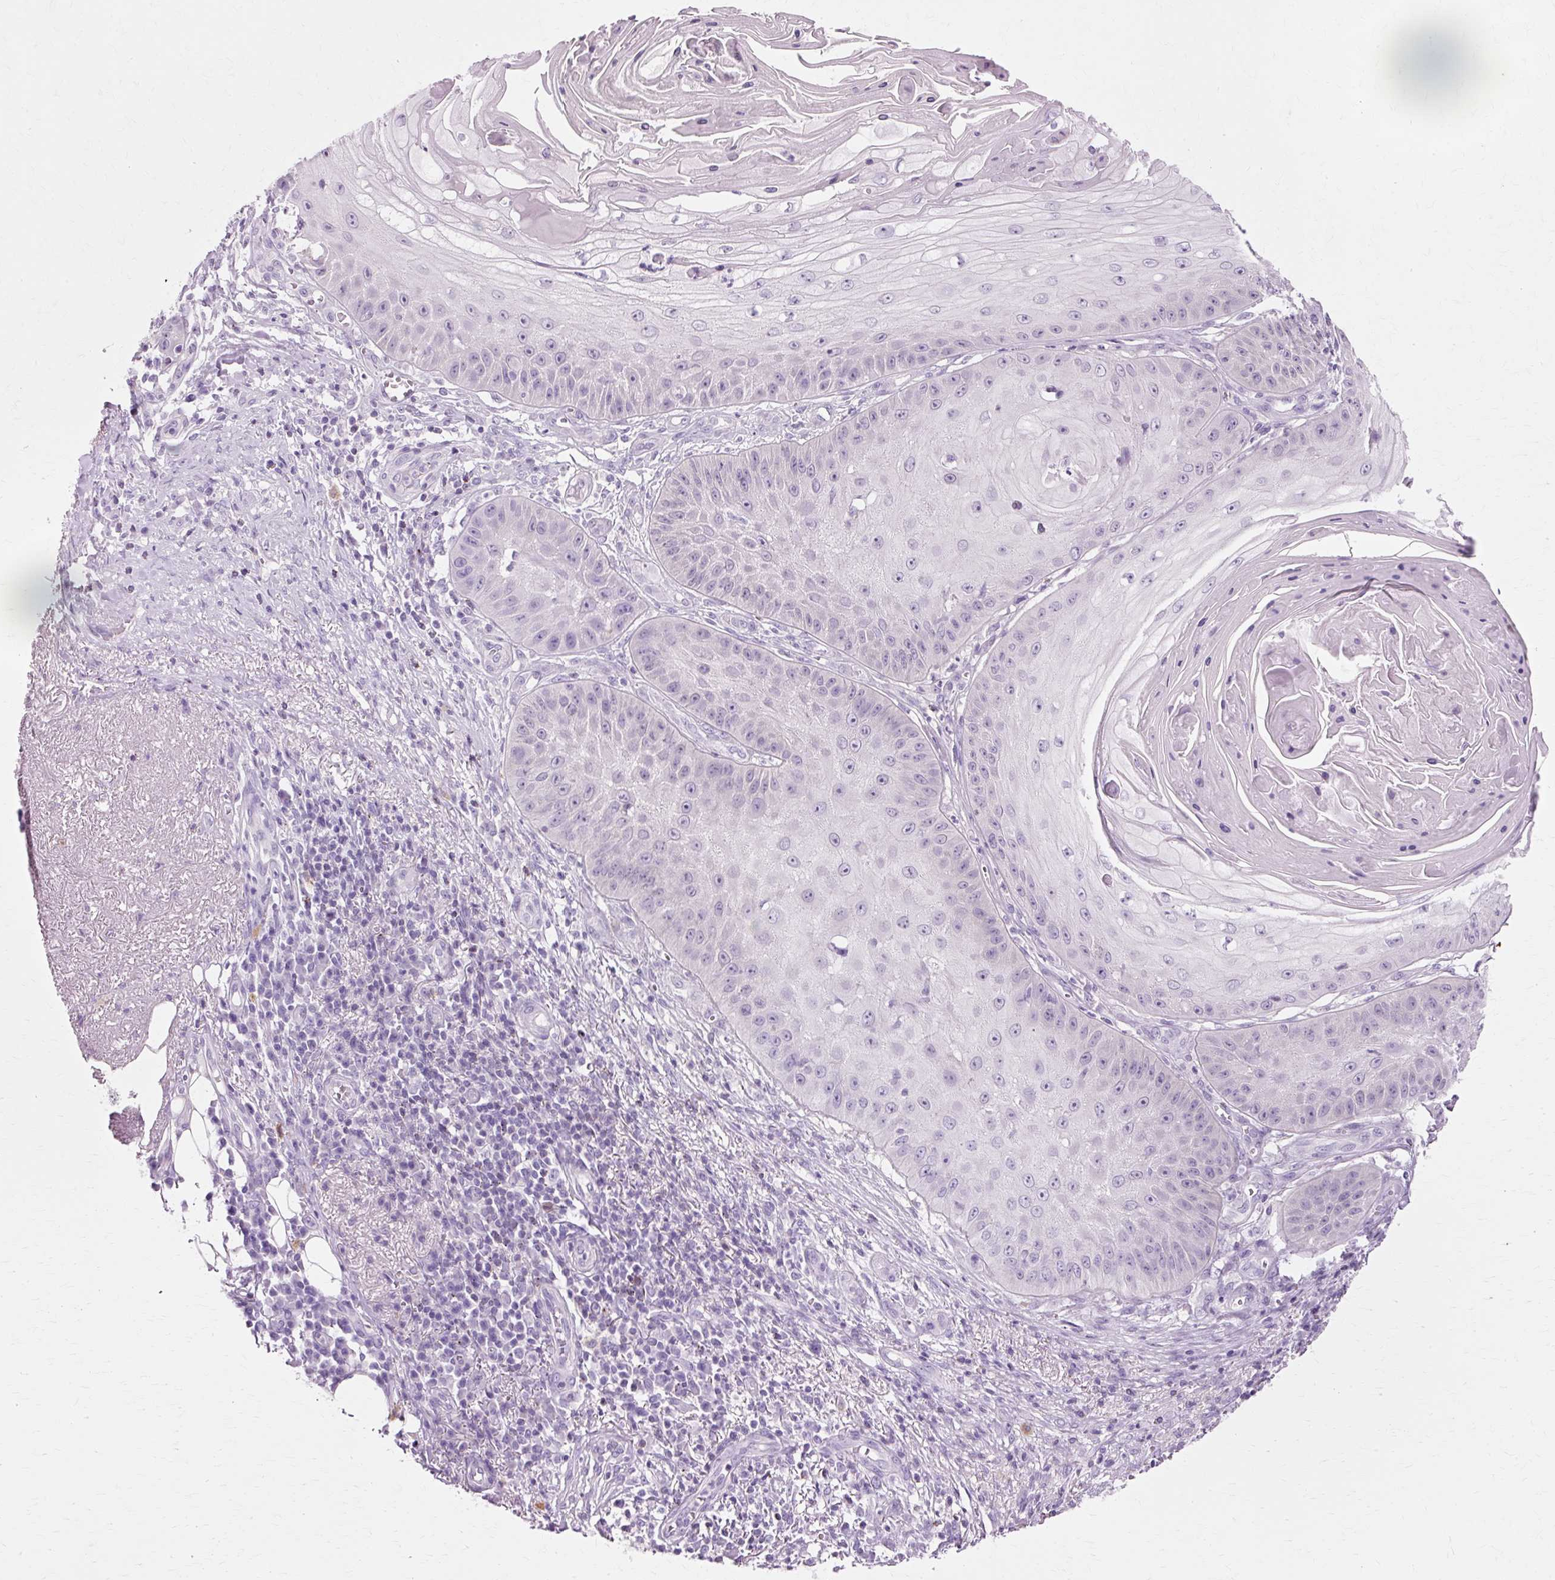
{"staining": {"intensity": "negative", "quantity": "none", "location": "none"}, "tissue": "skin cancer", "cell_type": "Tumor cells", "image_type": "cancer", "snomed": [{"axis": "morphology", "description": "Squamous cell carcinoma, NOS"}, {"axis": "topography", "description": "Skin"}], "caption": "Immunohistochemical staining of skin squamous cell carcinoma demonstrates no significant positivity in tumor cells.", "gene": "VN1R2", "patient": {"sex": "male", "age": 70}}